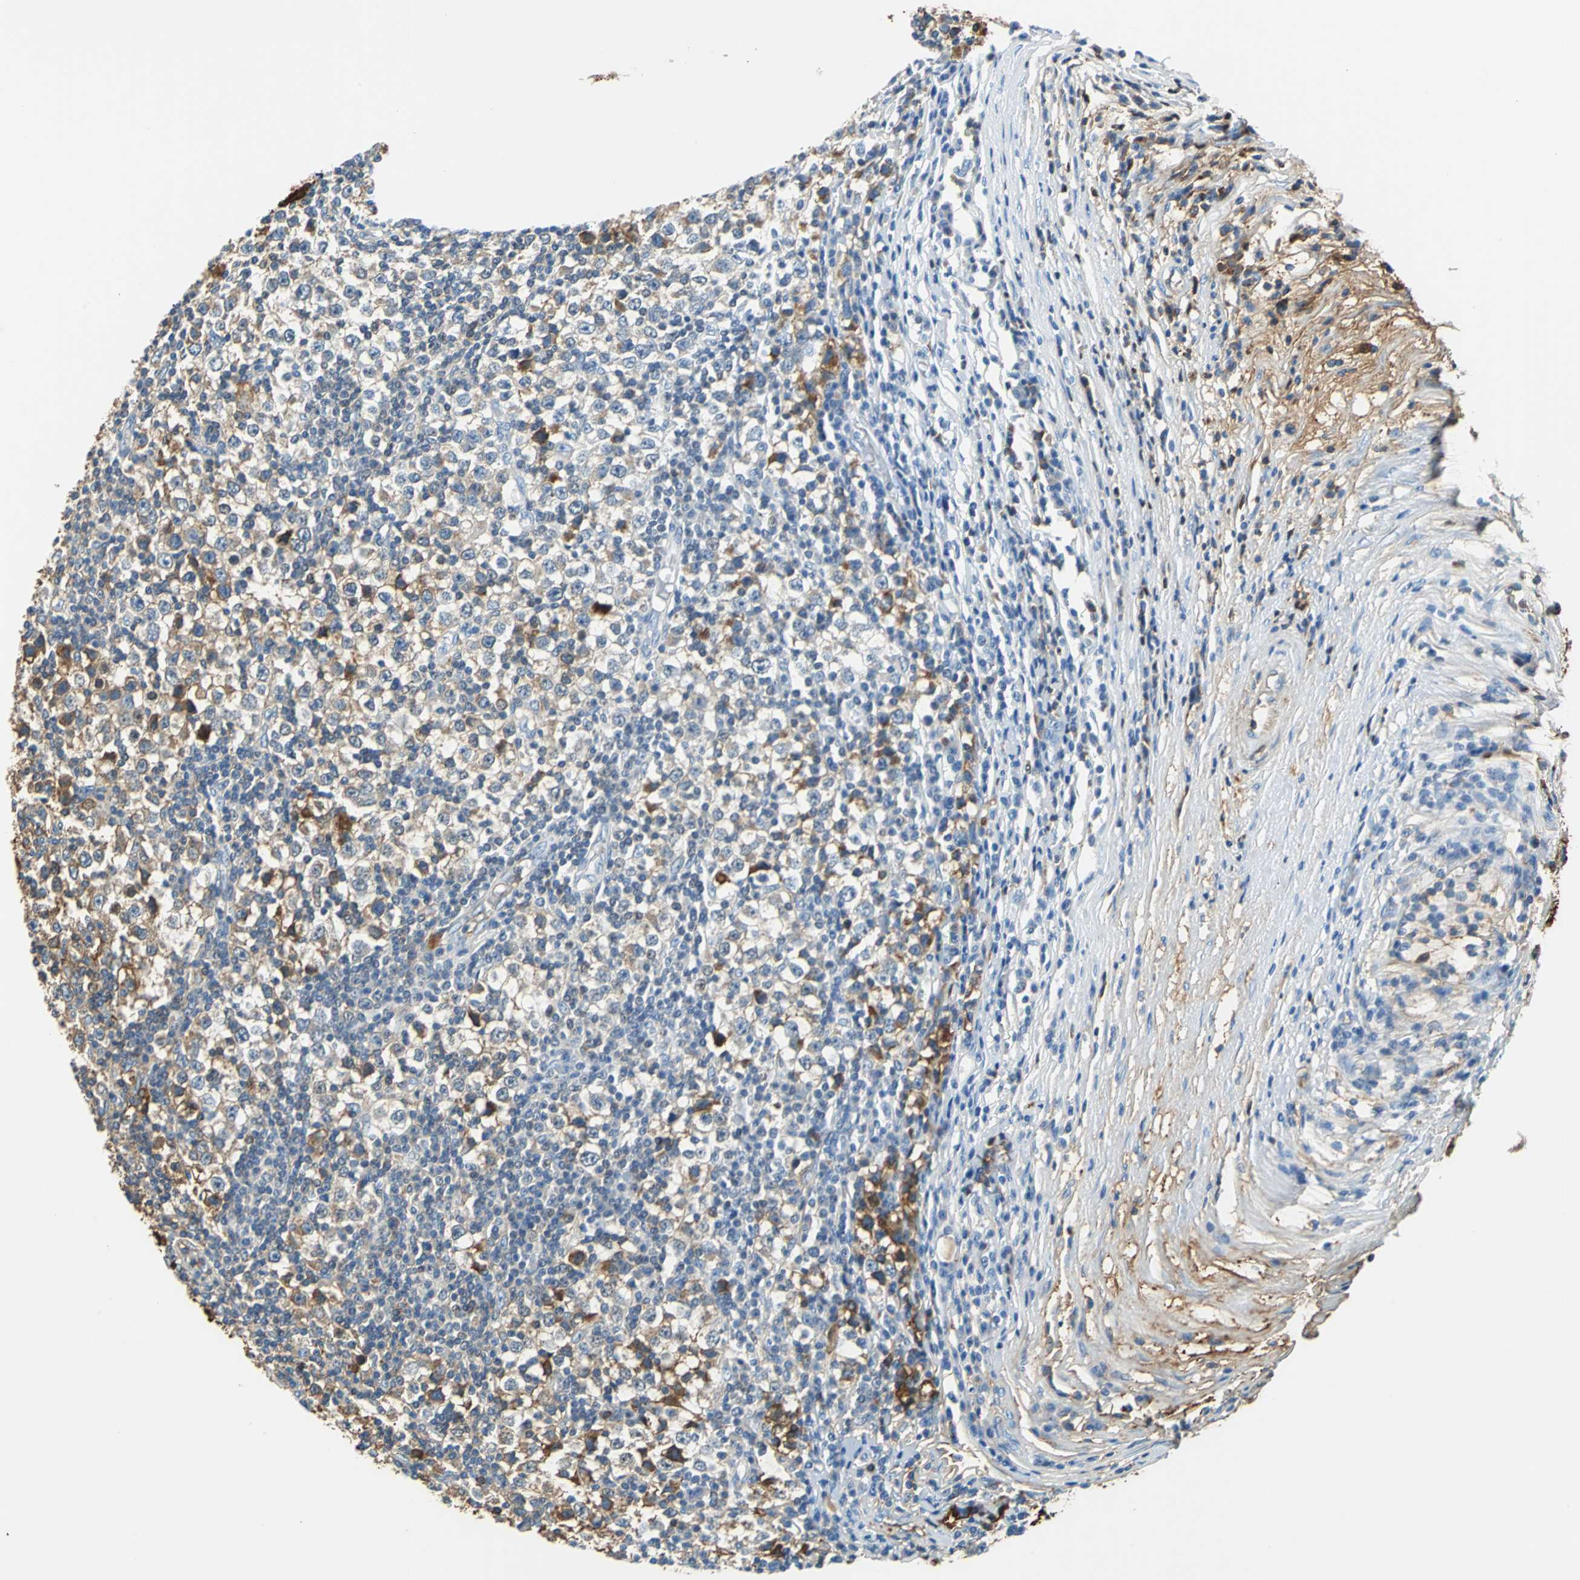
{"staining": {"intensity": "moderate", "quantity": "25%-75%", "location": "cytoplasmic/membranous"}, "tissue": "testis cancer", "cell_type": "Tumor cells", "image_type": "cancer", "snomed": [{"axis": "morphology", "description": "Seminoma, NOS"}, {"axis": "topography", "description": "Testis"}], "caption": "Immunohistochemistry of seminoma (testis) exhibits medium levels of moderate cytoplasmic/membranous positivity in approximately 25%-75% of tumor cells.", "gene": "ALB", "patient": {"sex": "male", "age": 65}}